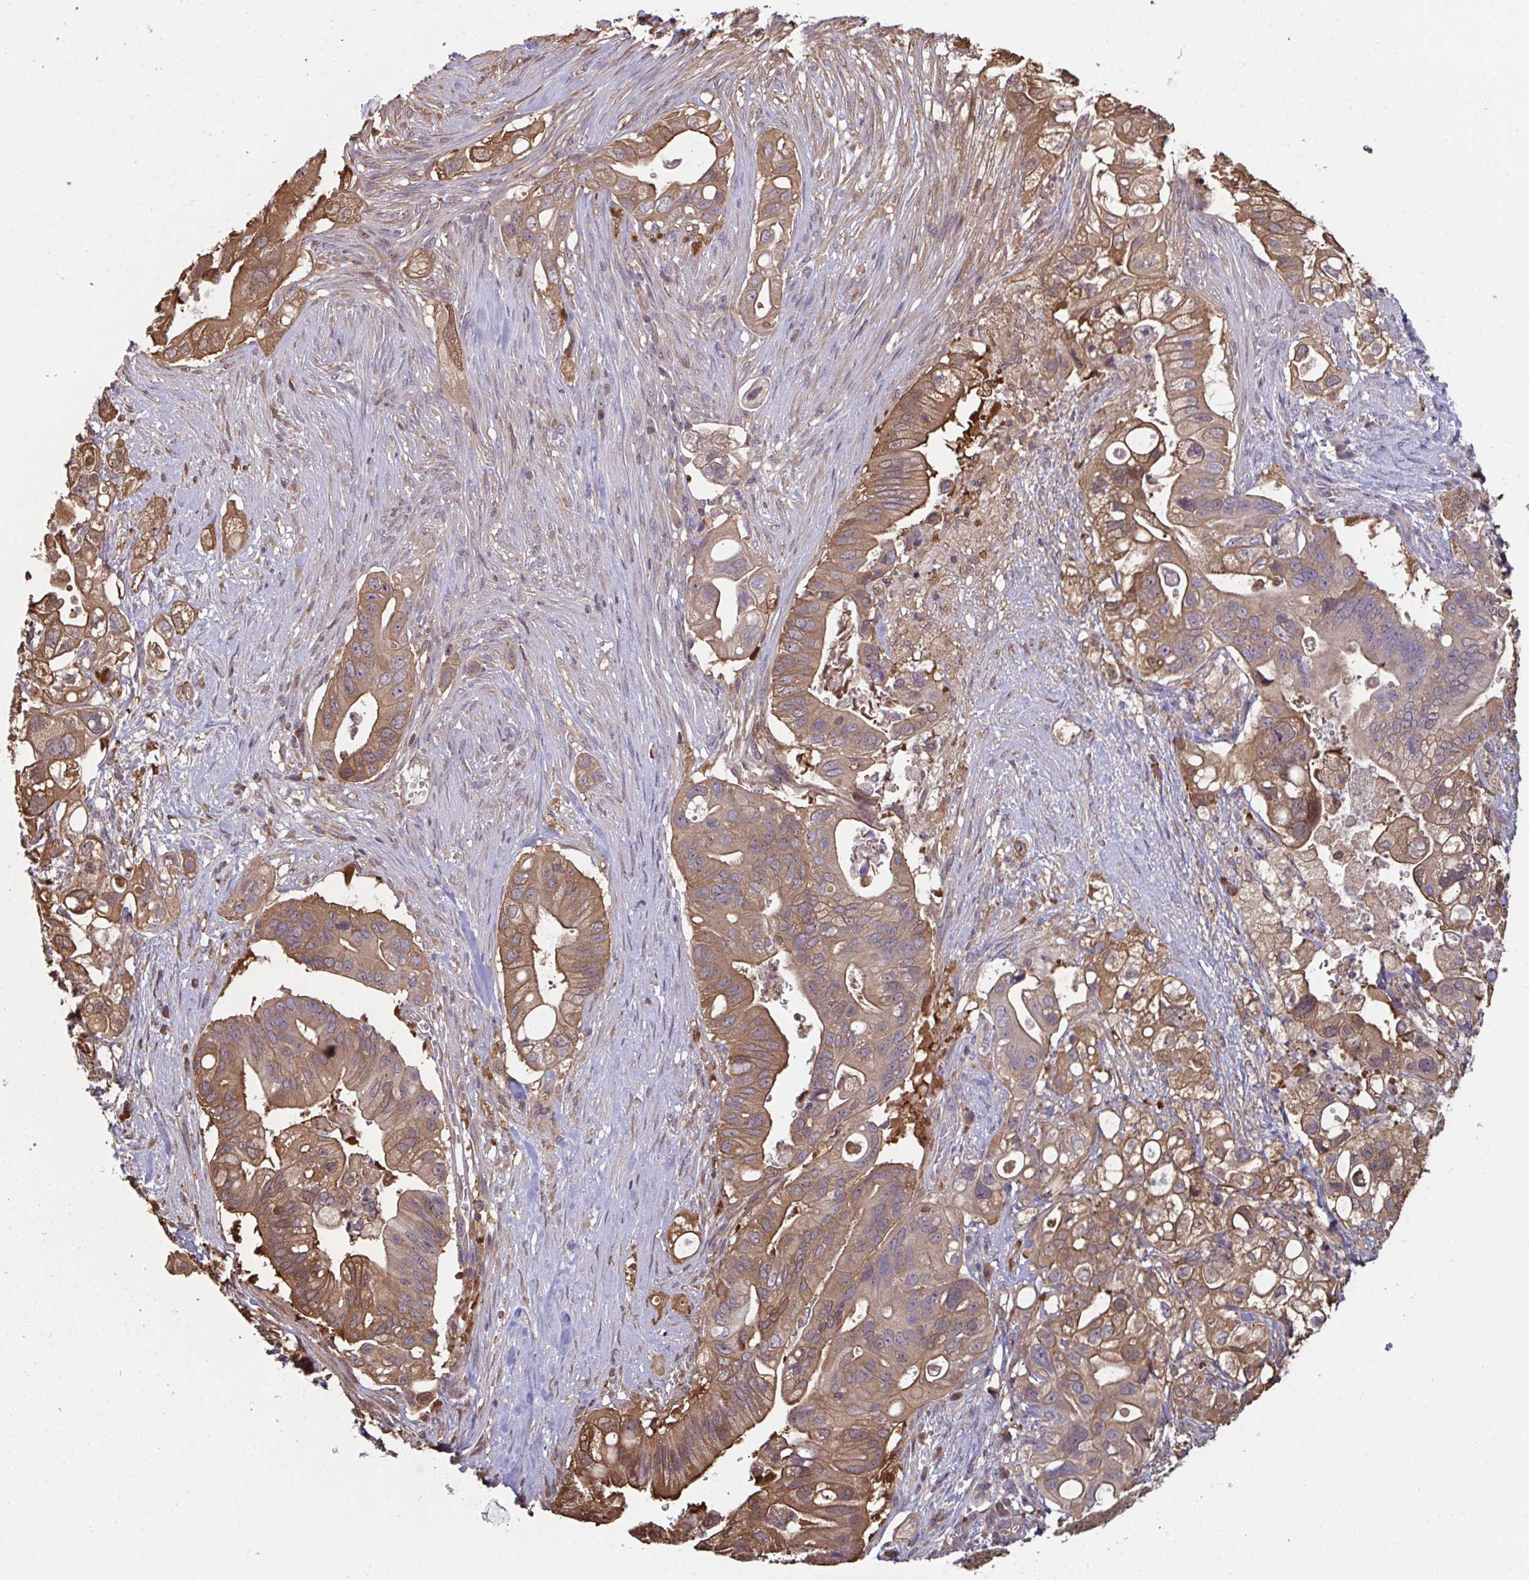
{"staining": {"intensity": "moderate", "quantity": ">75%", "location": "cytoplasmic/membranous,nuclear"}, "tissue": "pancreatic cancer", "cell_type": "Tumor cells", "image_type": "cancer", "snomed": [{"axis": "morphology", "description": "Adenocarcinoma, NOS"}, {"axis": "topography", "description": "Pancreas"}], "caption": "Adenocarcinoma (pancreatic) was stained to show a protein in brown. There is medium levels of moderate cytoplasmic/membranous and nuclear expression in approximately >75% of tumor cells. The protein of interest is shown in brown color, while the nuclei are stained blue.", "gene": "TTC9C", "patient": {"sex": "female", "age": 72}}